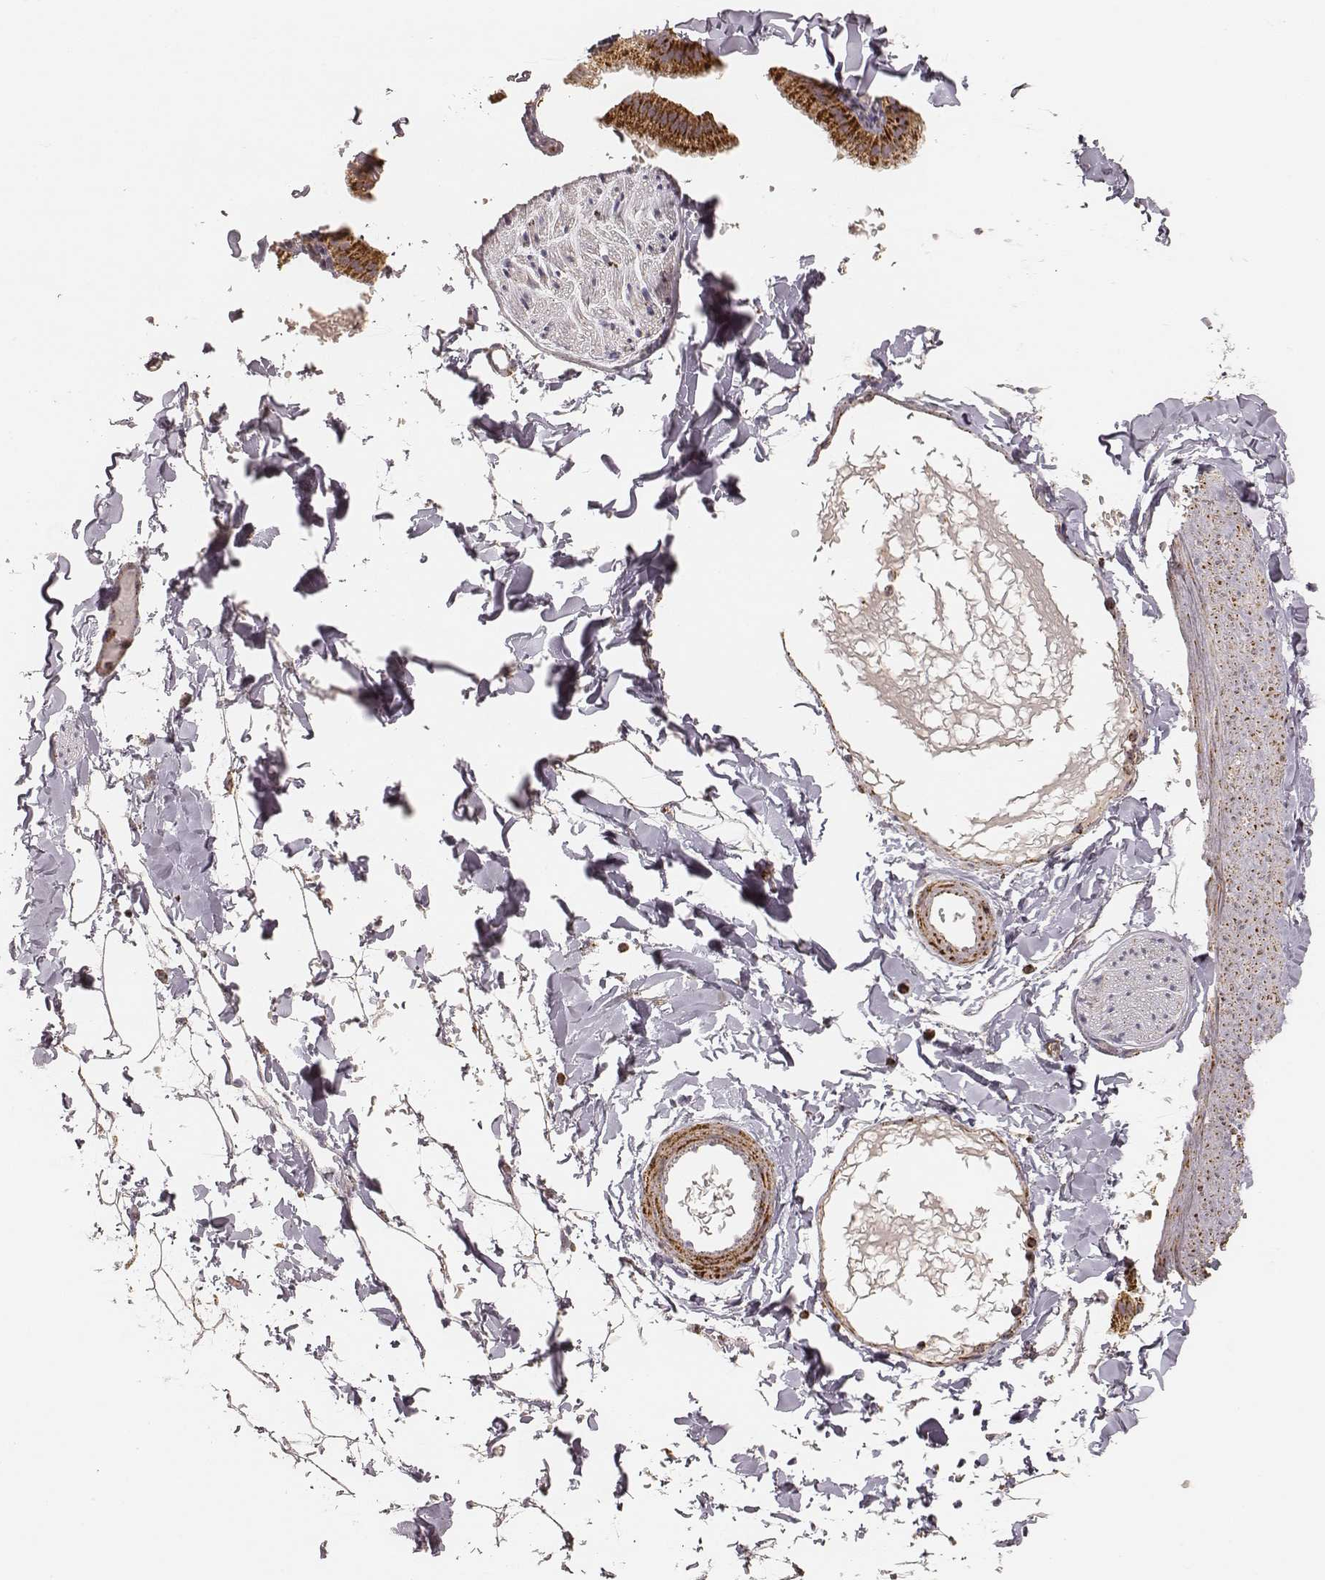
{"staining": {"intensity": "strong", "quantity": ">75%", "location": "cytoplasmic/membranous"}, "tissue": "adipose tissue", "cell_type": "Adipocytes", "image_type": "normal", "snomed": [{"axis": "morphology", "description": "Normal tissue, NOS"}, {"axis": "topography", "description": "Gallbladder"}, {"axis": "topography", "description": "Peripheral nerve tissue"}], "caption": "The image demonstrates staining of benign adipose tissue, revealing strong cytoplasmic/membranous protein staining (brown color) within adipocytes.", "gene": "CS", "patient": {"sex": "female", "age": 45}}